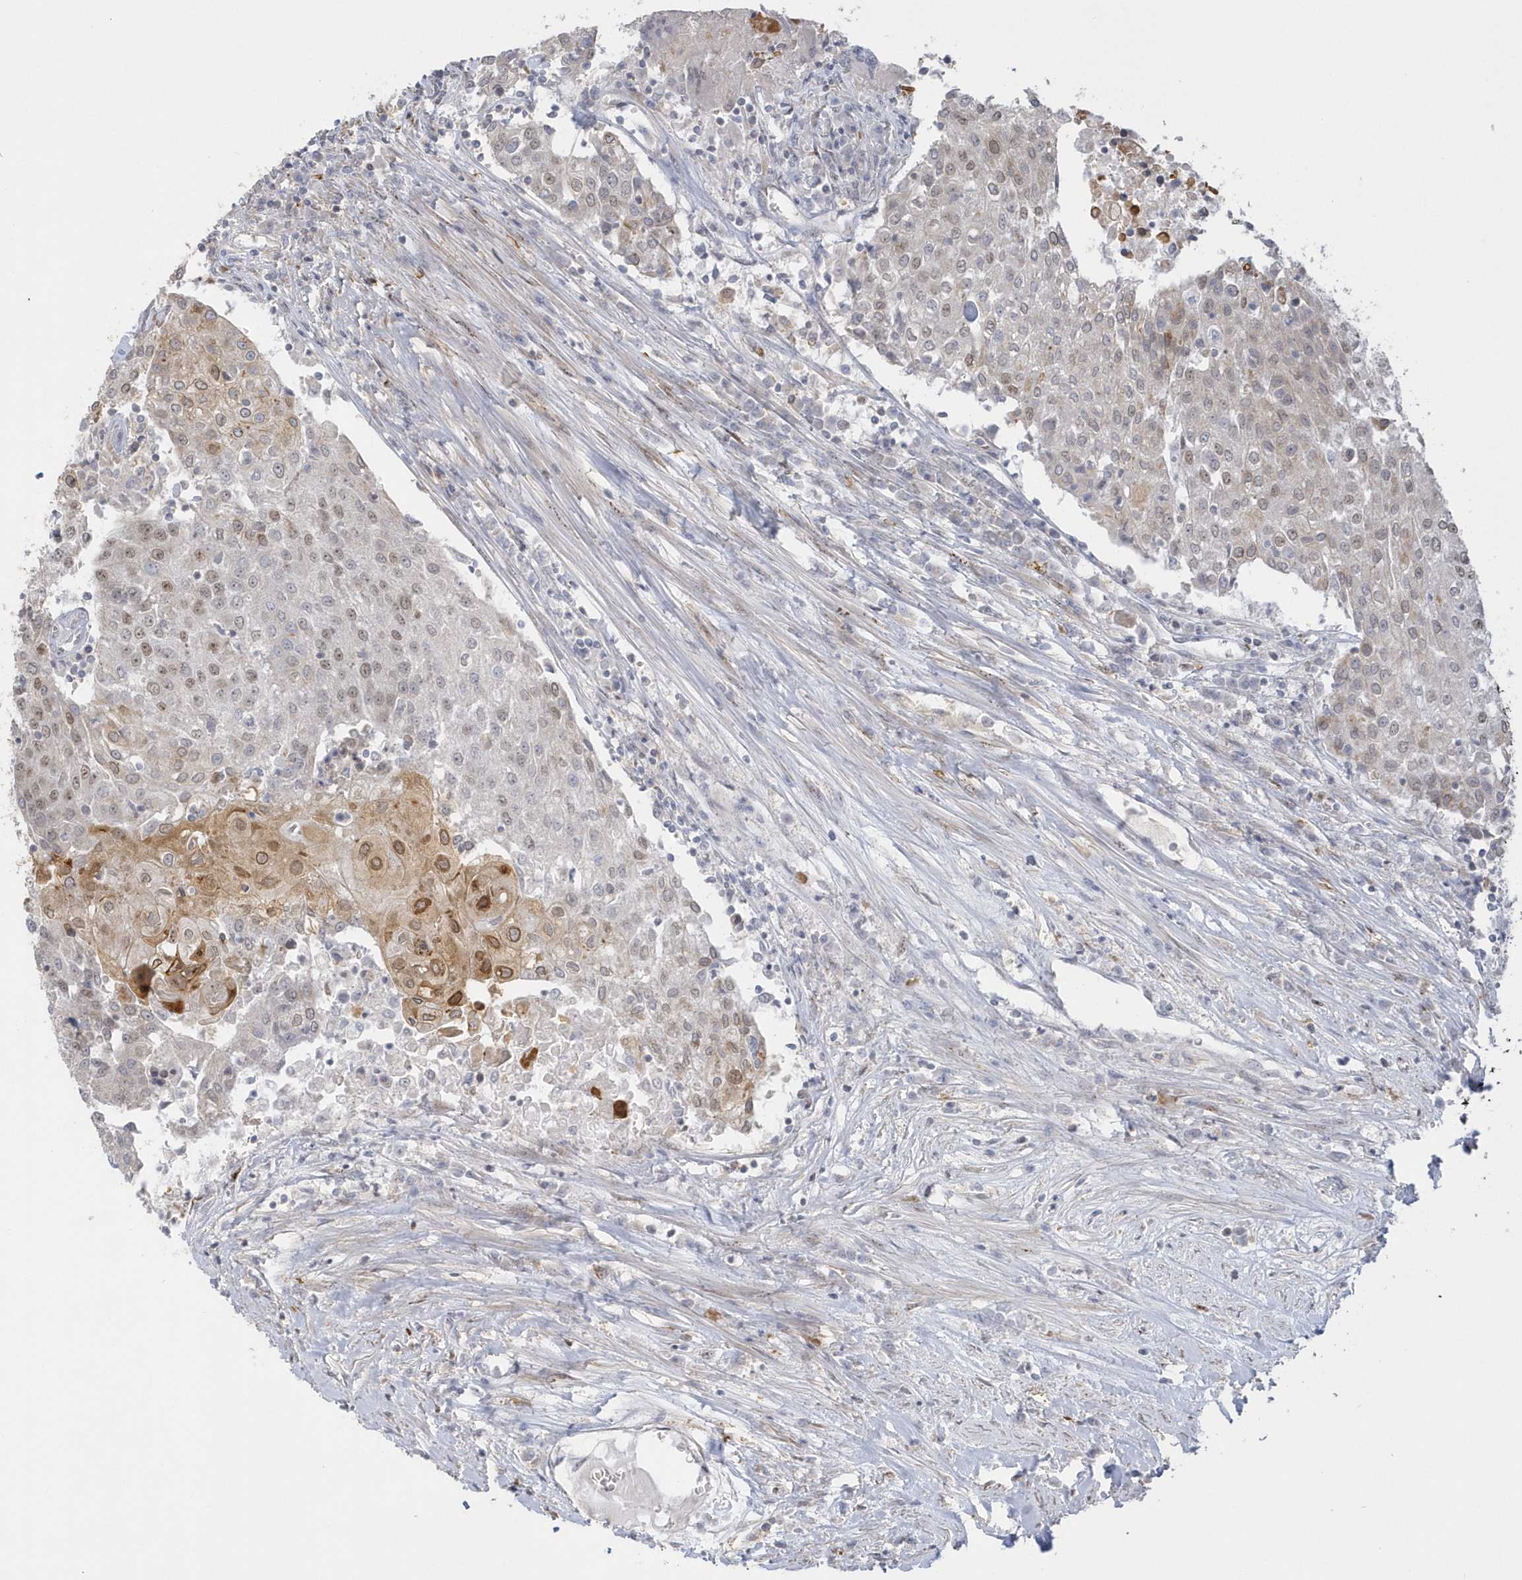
{"staining": {"intensity": "moderate", "quantity": "<25%", "location": "cytoplasmic/membranous,nuclear"}, "tissue": "urothelial cancer", "cell_type": "Tumor cells", "image_type": "cancer", "snomed": [{"axis": "morphology", "description": "Urothelial carcinoma, High grade"}, {"axis": "topography", "description": "Urinary bladder"}], "caption": "Immunohistochemistry (IHC) (DAB) staining of human urothelial cancer shows moderate cytoplasmic/membranous and nuclear protein expression in about <25% of tumor cells. The protein is shown in brown color, while the nuclei are stained blue.", "gene": "NAF1", "patient": {"sex": "female", "age": 85}}